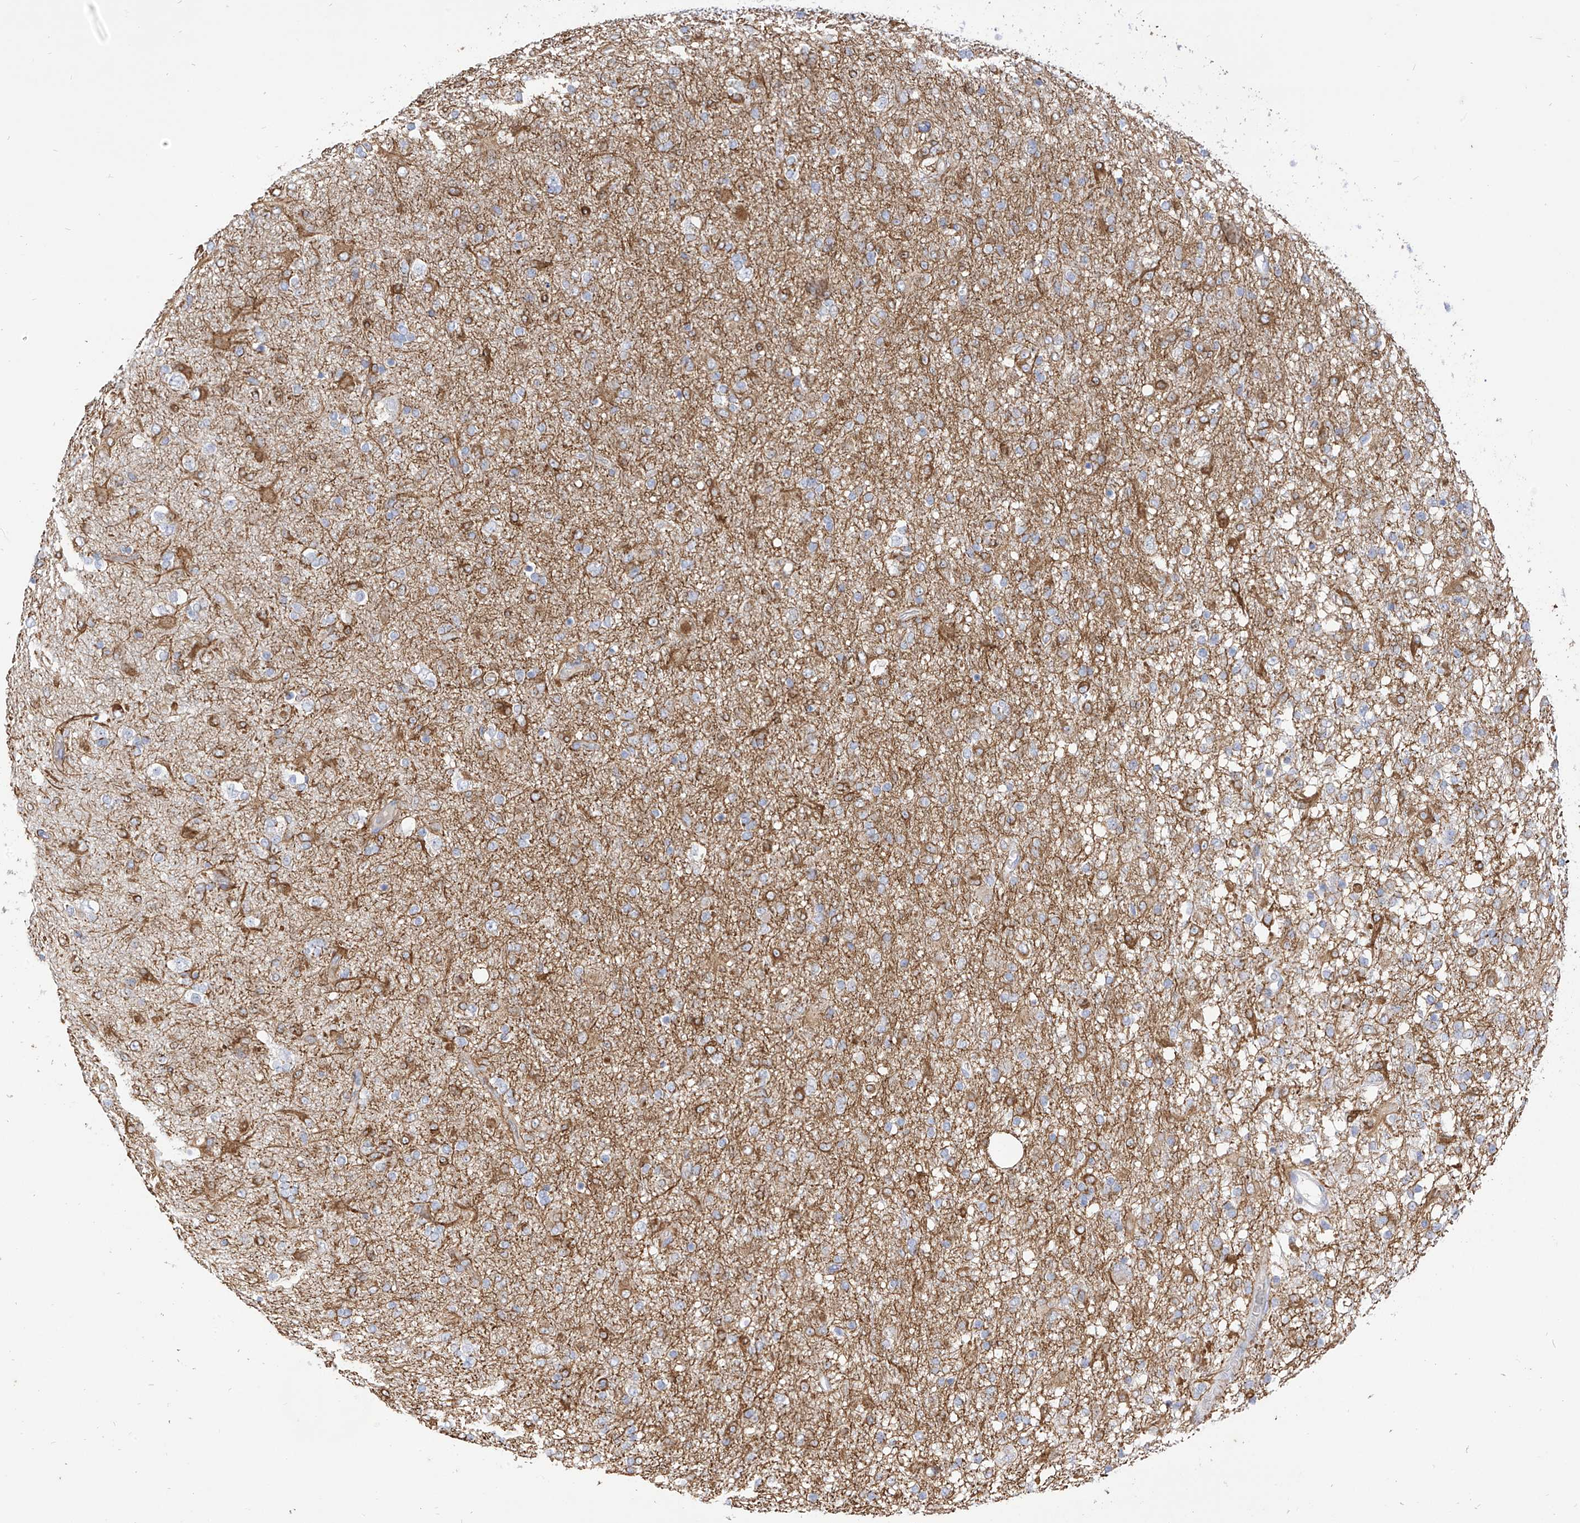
{"staining": {"intensity": "strong", "quantity": "<25%", "location": "cytoplasmic/membranous"}, "tissue": "glioma", "cell_type": "Tumor cells", "image_type": "cancer", "snomed": [{"axis": "morphology", "description": "Glioma, malignant, Low grade"}, {"axis": "topography", "description": "Brain"}], "caption": "Glioma stained with a protein marker demonstrates strong staining in tumor cells.", "gene": "RASA2", "patient": {"sex": "male", "age": 65}}